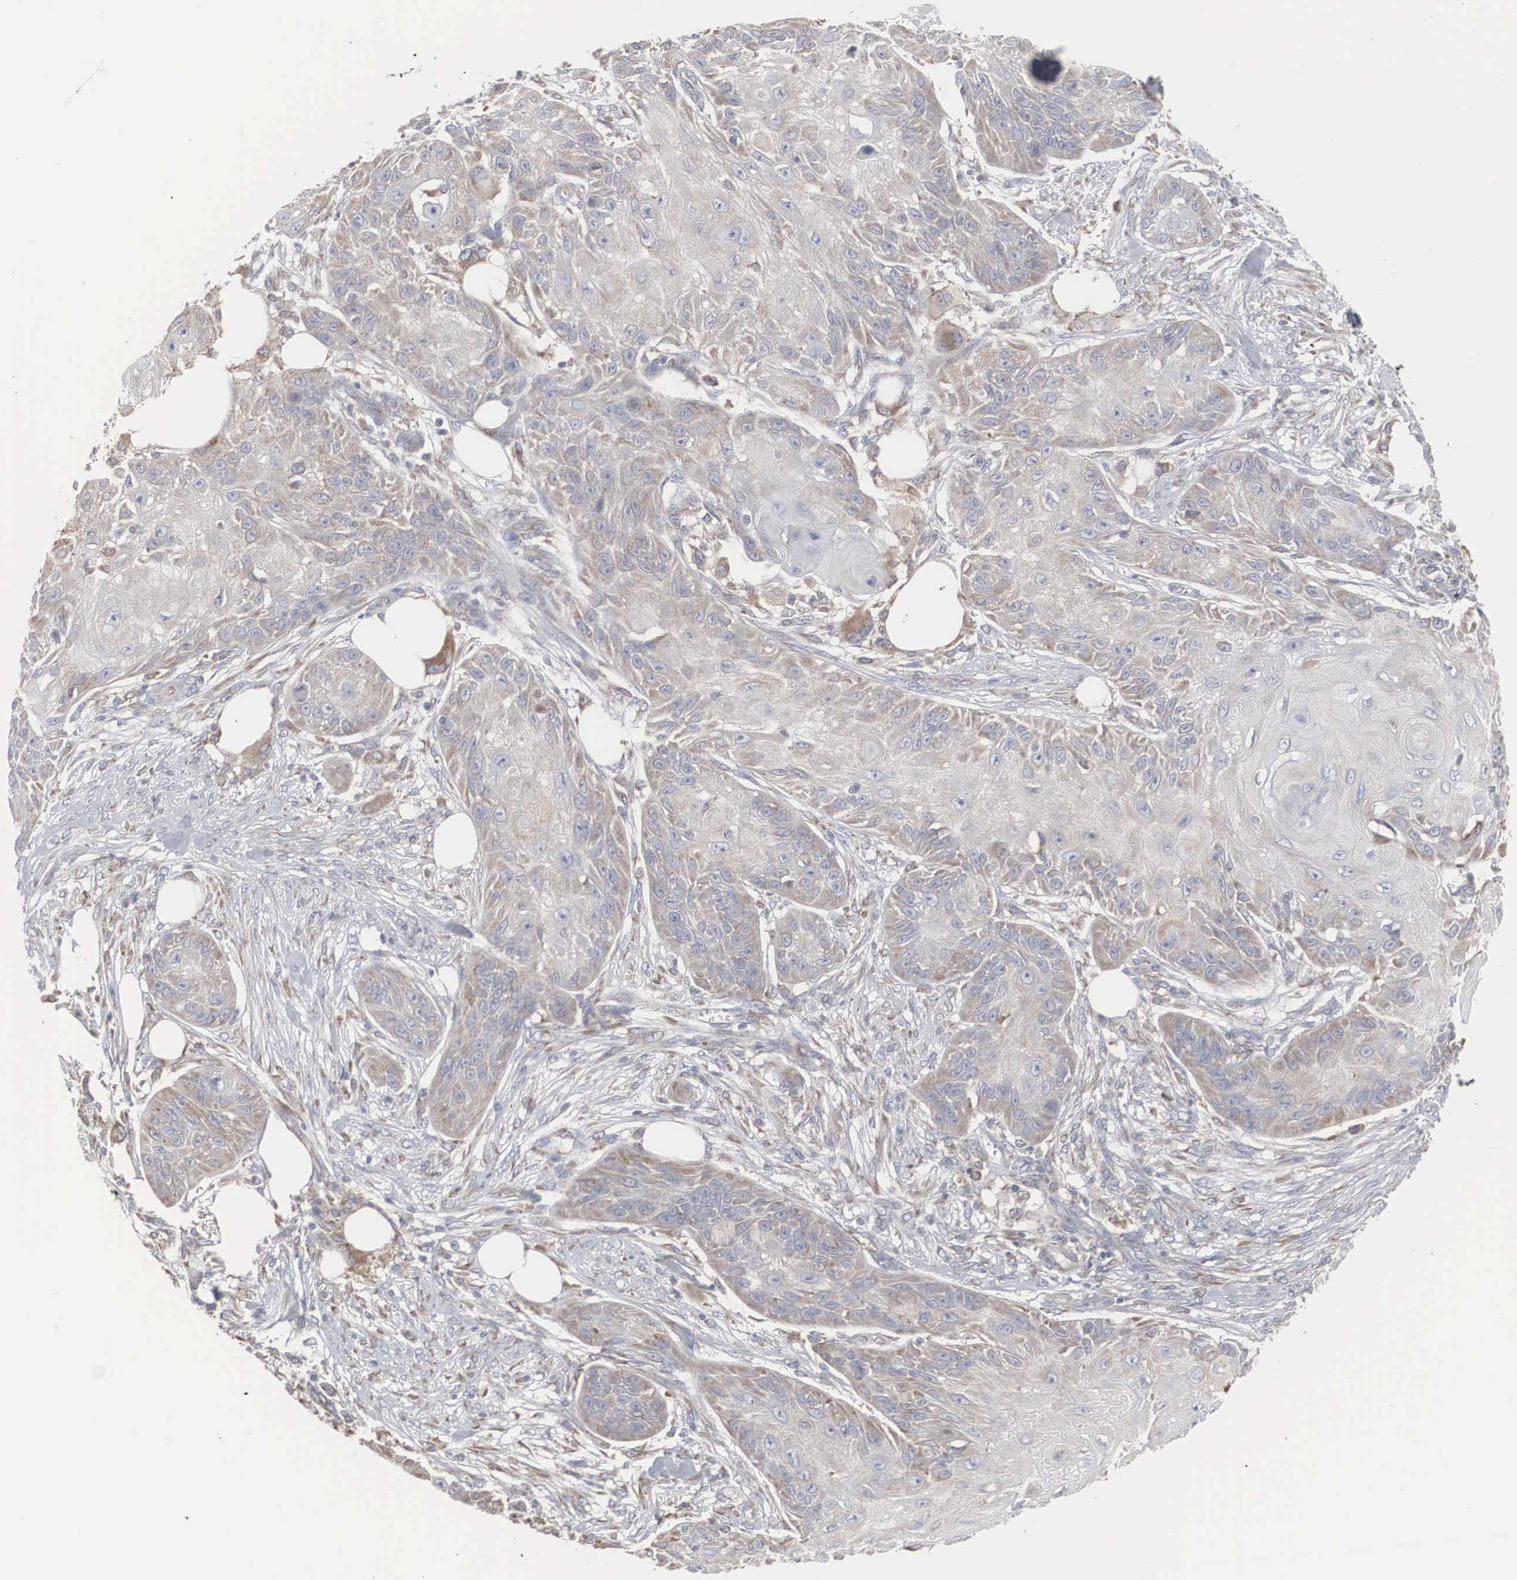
{"staining": {"intensity": "weak", "quantity": "25%-75%", "location": "cytoplasmic/membranous"}, "tissue": "skin cancer", "cell_type": "Tumor cells", "image_type": "cancer", "snomed": [{"axis": "morphology", "description": "Squamous cell carcinoma, NOS"}, {"axis": "topography", "description": "Skin"}], "caption": "Brown immunohistochemical staining in human skin squamous cell carcinoma reveals weak cytoplasmic/membranous staining in about 25%-75% of tumor cells.", "gene": "MIA2", "patient": {"sex": "female", "age": 88}}